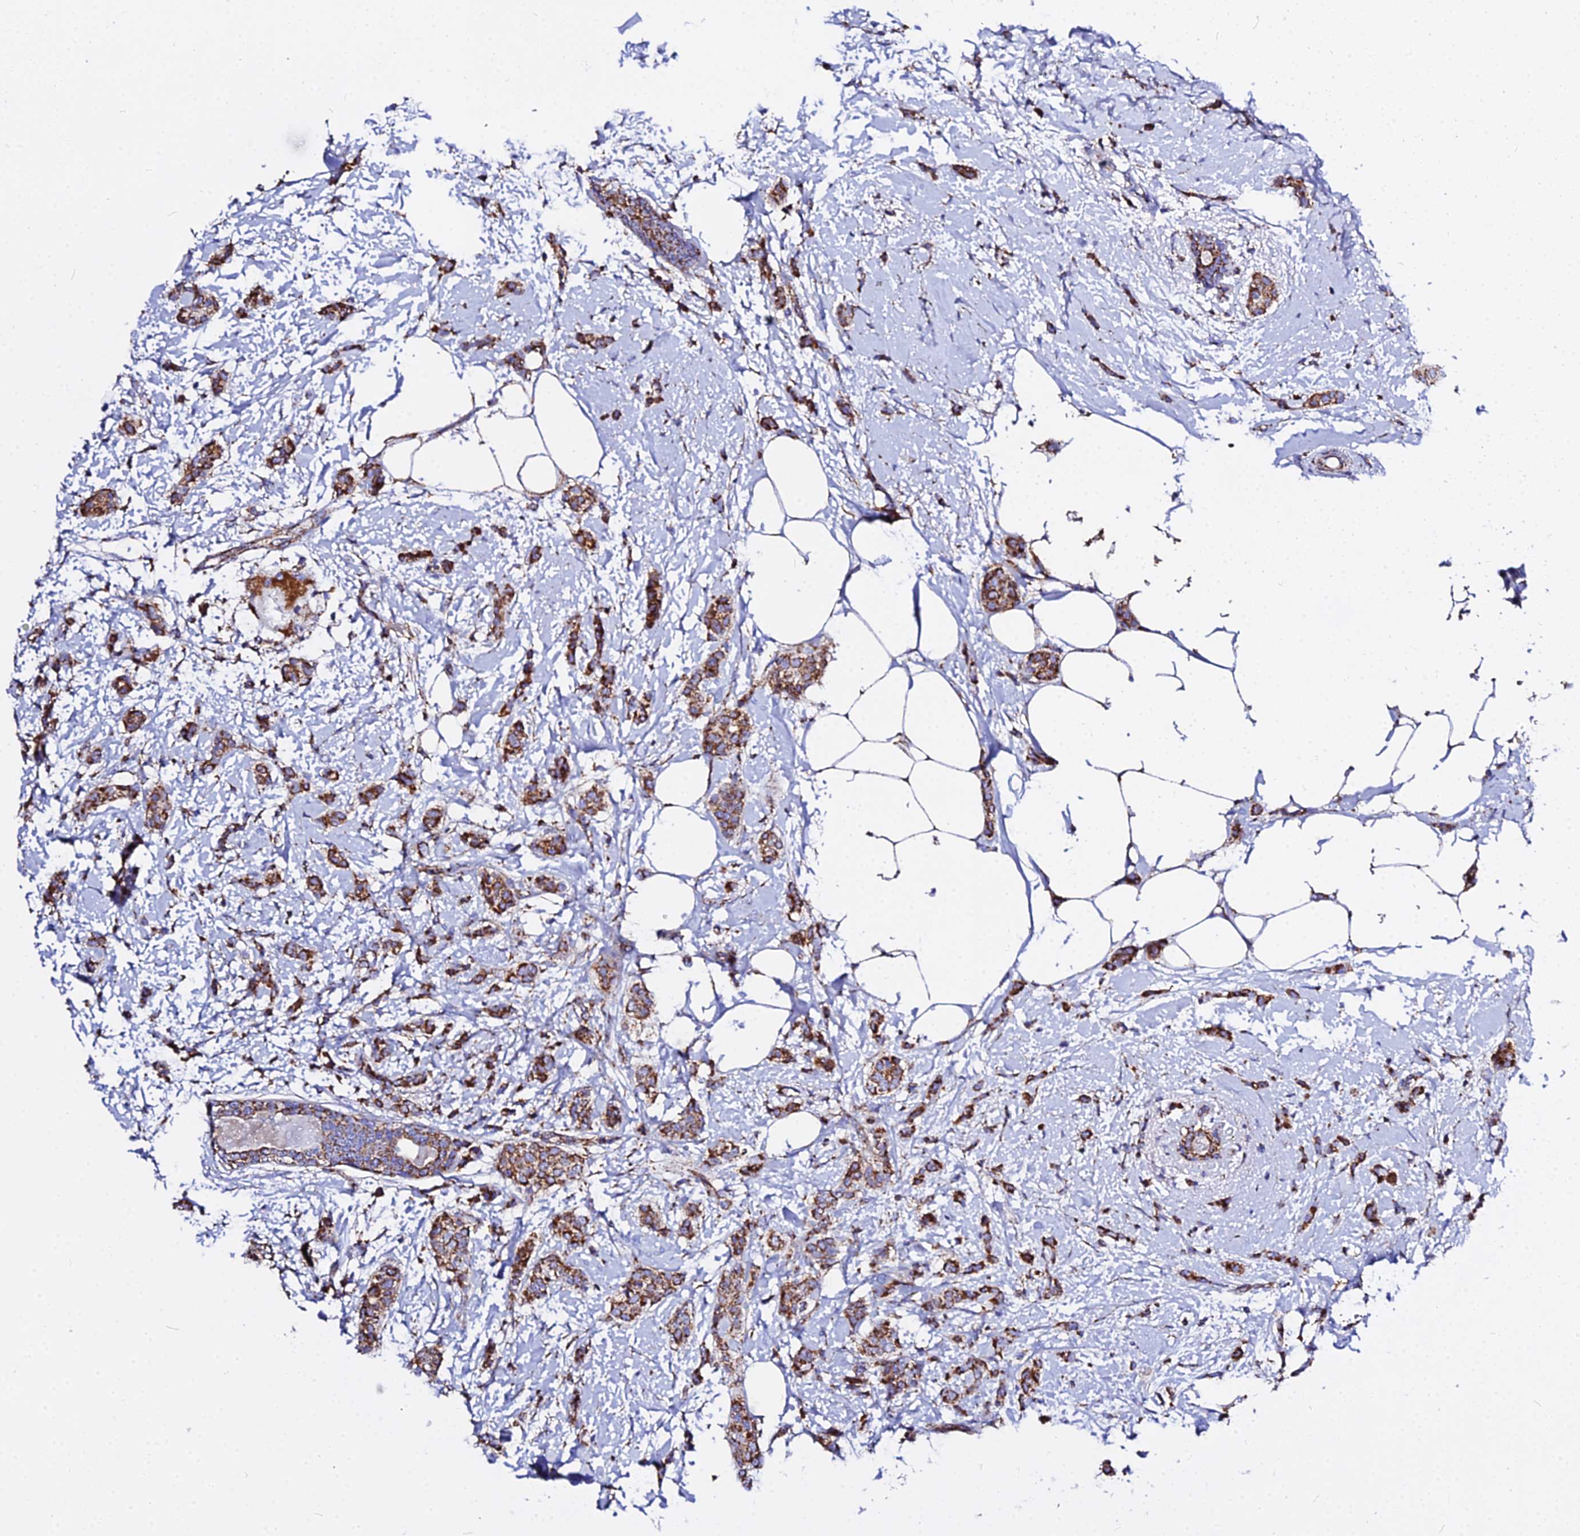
{"staining": {"intensity": "strong", "quantity": ">75%", "location": "cytoplasmic/membranous"}, "tissue": "breast cancer", "cell_type": "Tumor cells", "image_type": "cancer", "snomed": [{"axis": "morphology", "description": "Duct carcinoma"}, {"axis": "topography", "description": "Breast"}], "caption": "There is high levels of strong cytoplasmic/membranous expression in tumor cells of breast cancer (invasive ductal carcinoma), as demonstrated by immunohistochemical staining (brown color).", "gene": "ZNF573", "patient": {"sex": "female", "age": 72}}